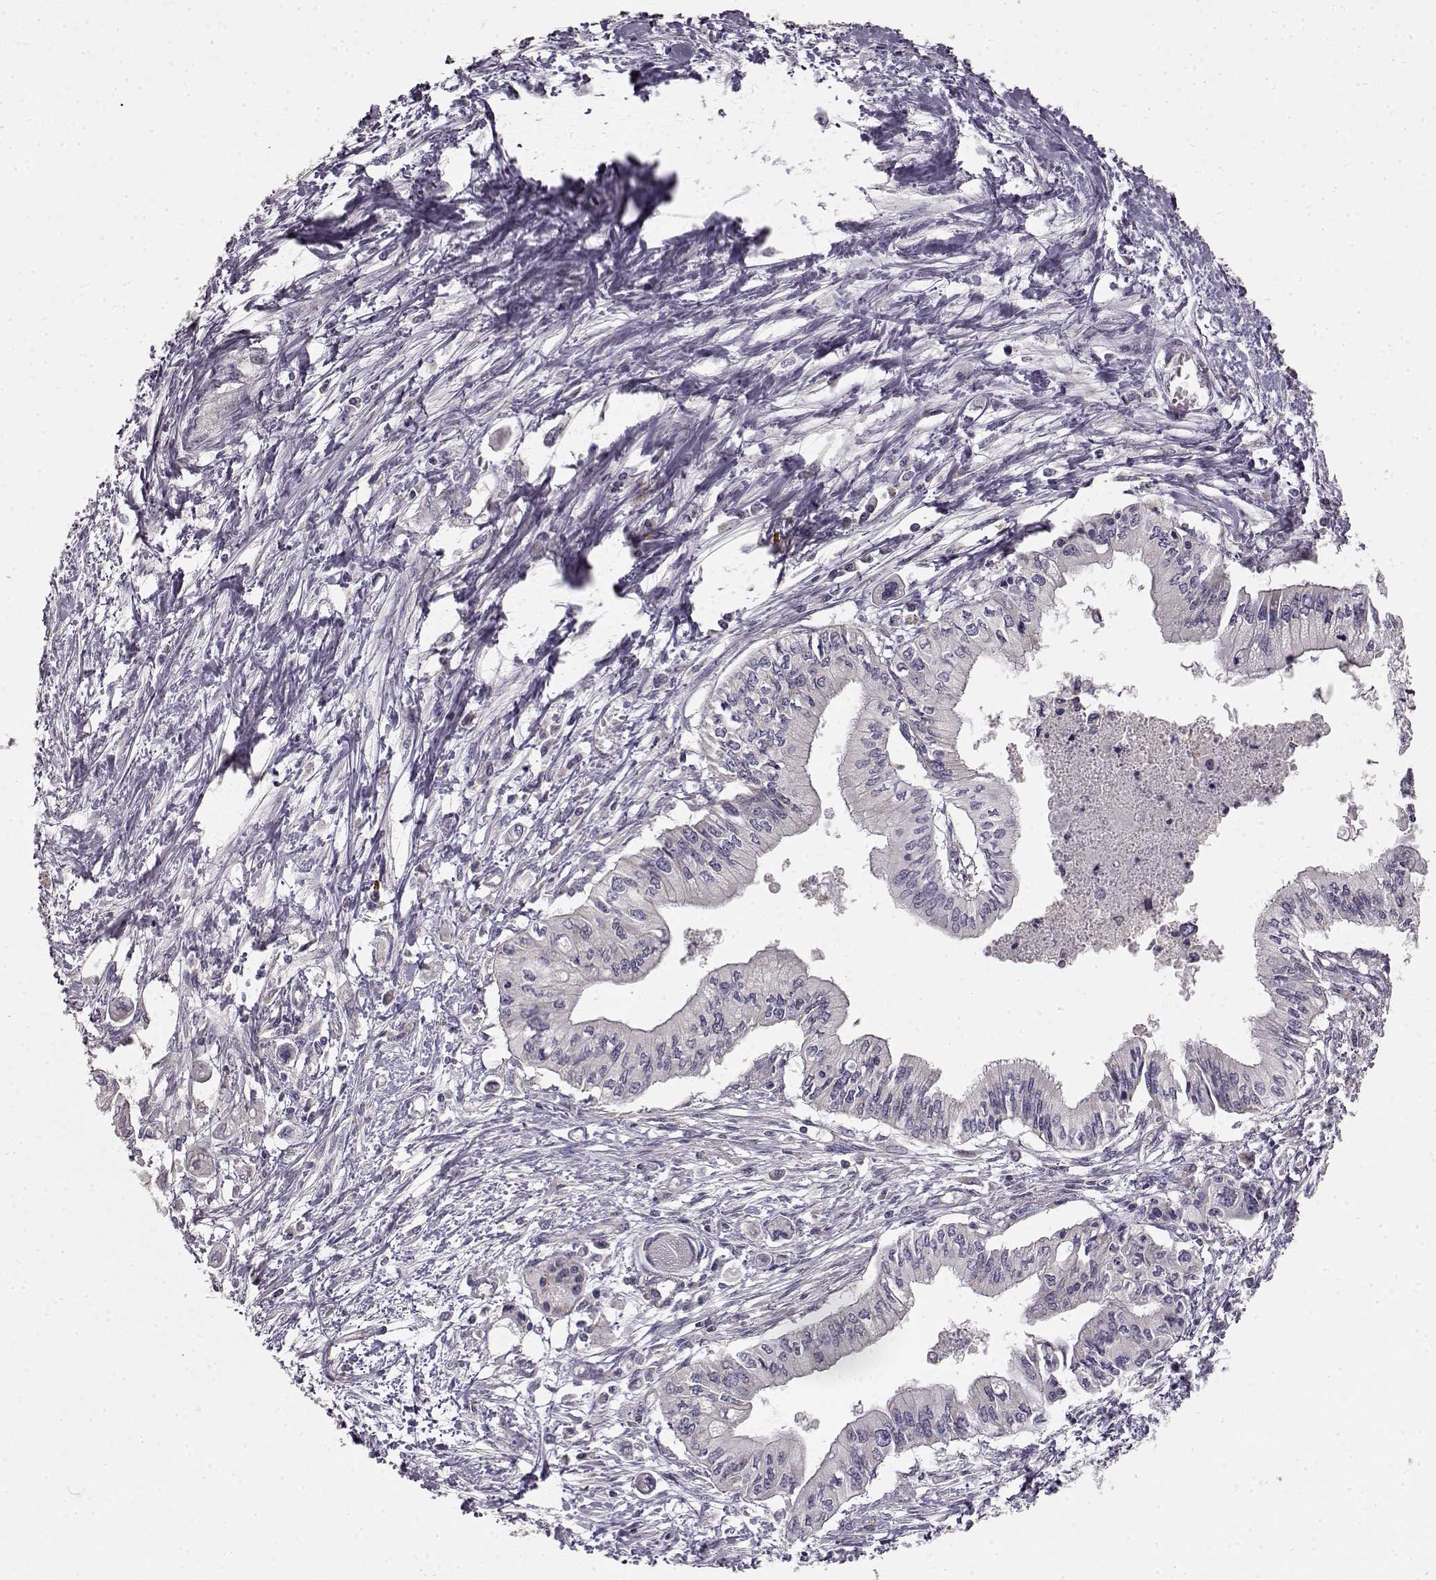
{"staining": {"intensity": "negative", "quantity": "none", "location": "none"}, "tissue": "pancreatic cancer", "cell_type": "Tumor cells", "image_type": "cancer", "snomed": [{"axis": "morphology", "description": "Adenocarcinoma, NOS"}, {"axis": "topography", "description": "Pancreas"}], "caption": "IHC of human adenocarcinoma (pancreatic) shows no expression in tumor cells.", "gene": "ERBB3", "patient": {"sex": "female", "age": 61}}